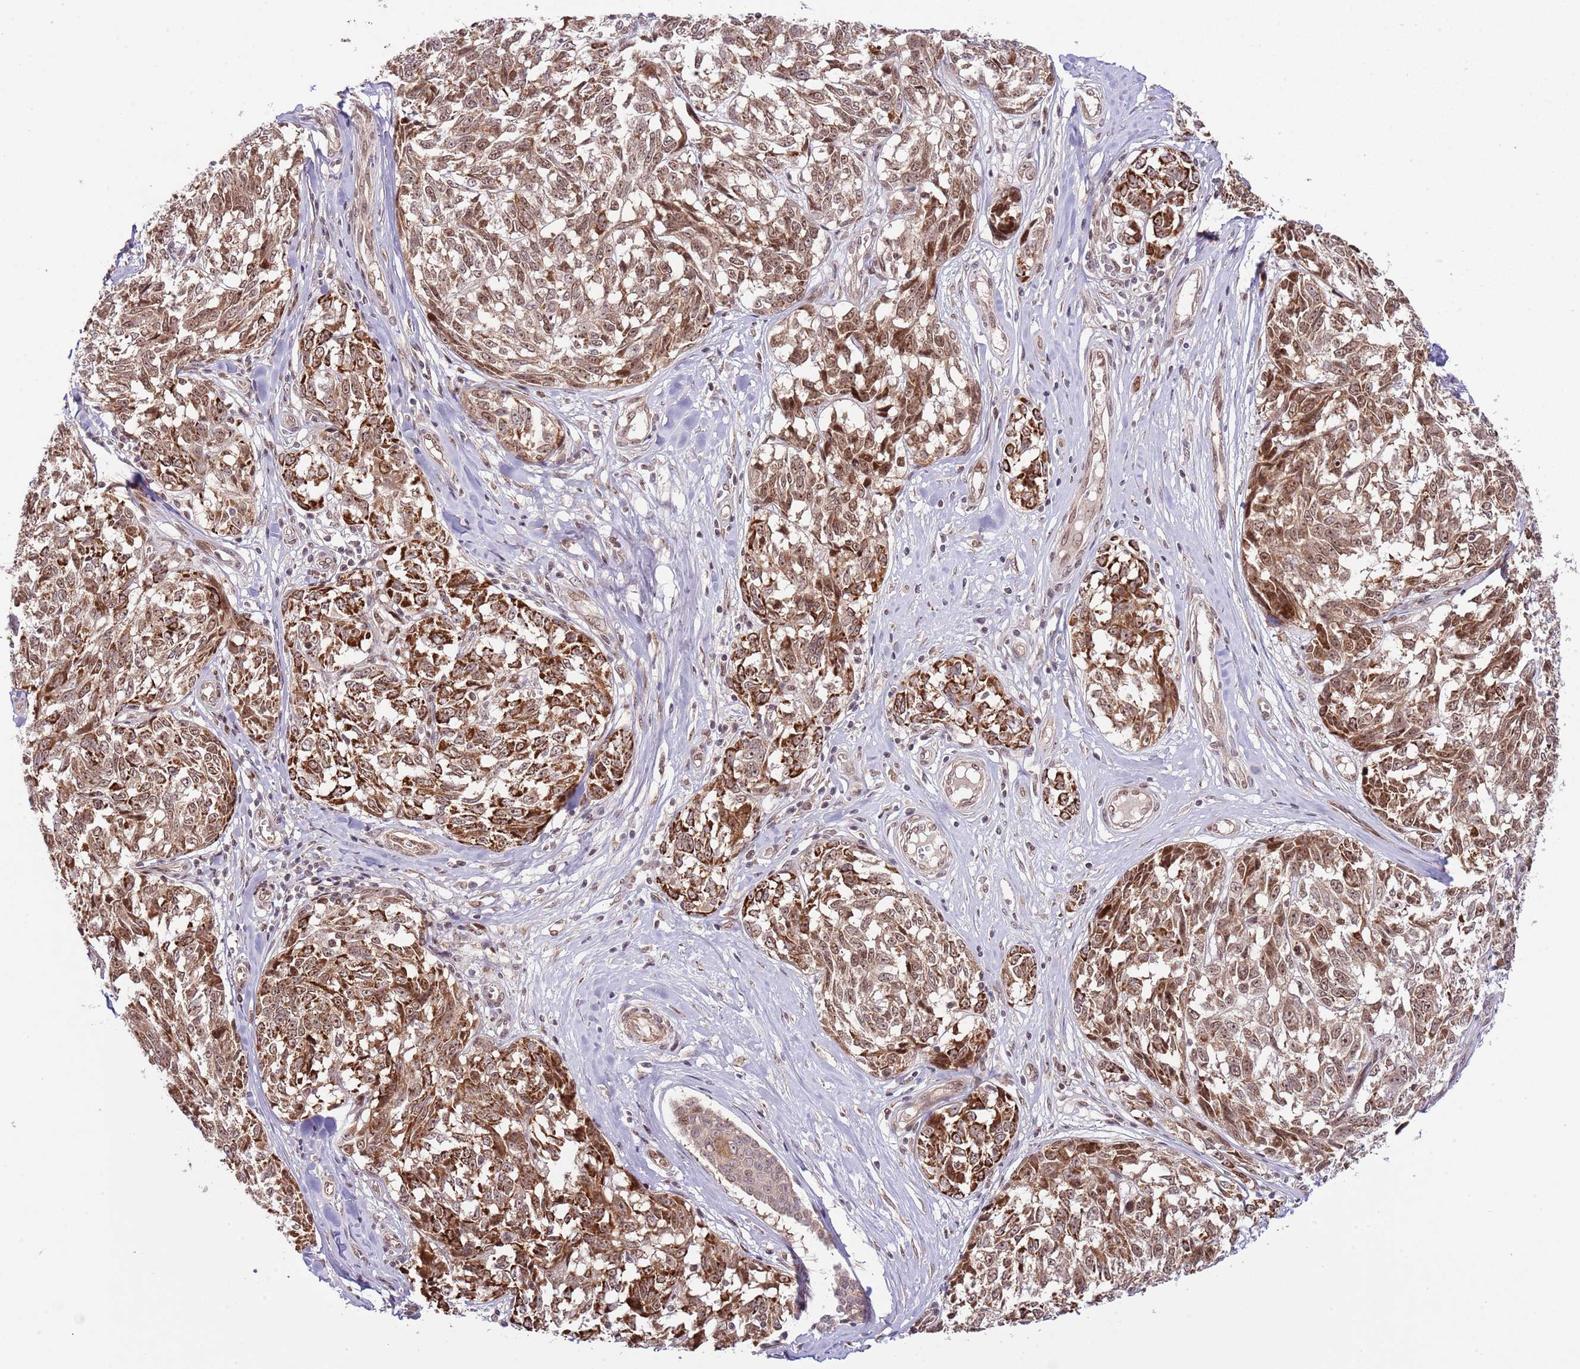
{"staining": {"intensity": "moderate", "quantity": ">75%", "location": "cytoplasmic/membranous,nuclear"}, "tissue": "melanoma", "cell_type": "Tumor cells", "image_type": "cancer", "snomed": [{"axis": "morphology", "description": "Normal tissue, NOS"}, {"axis": "morphology", "description": "Malignant melanoma, NOS"}, {"axis": "topography", "description": "Skin"}], "caption": "Malignant melanoma stained with IHC displays moderate cytoplasmic/membranous and nuclear expression in approximately >75% of tumor cells.", "gene": "CHD1", "patient": {"sex": "female", "age": 64}}